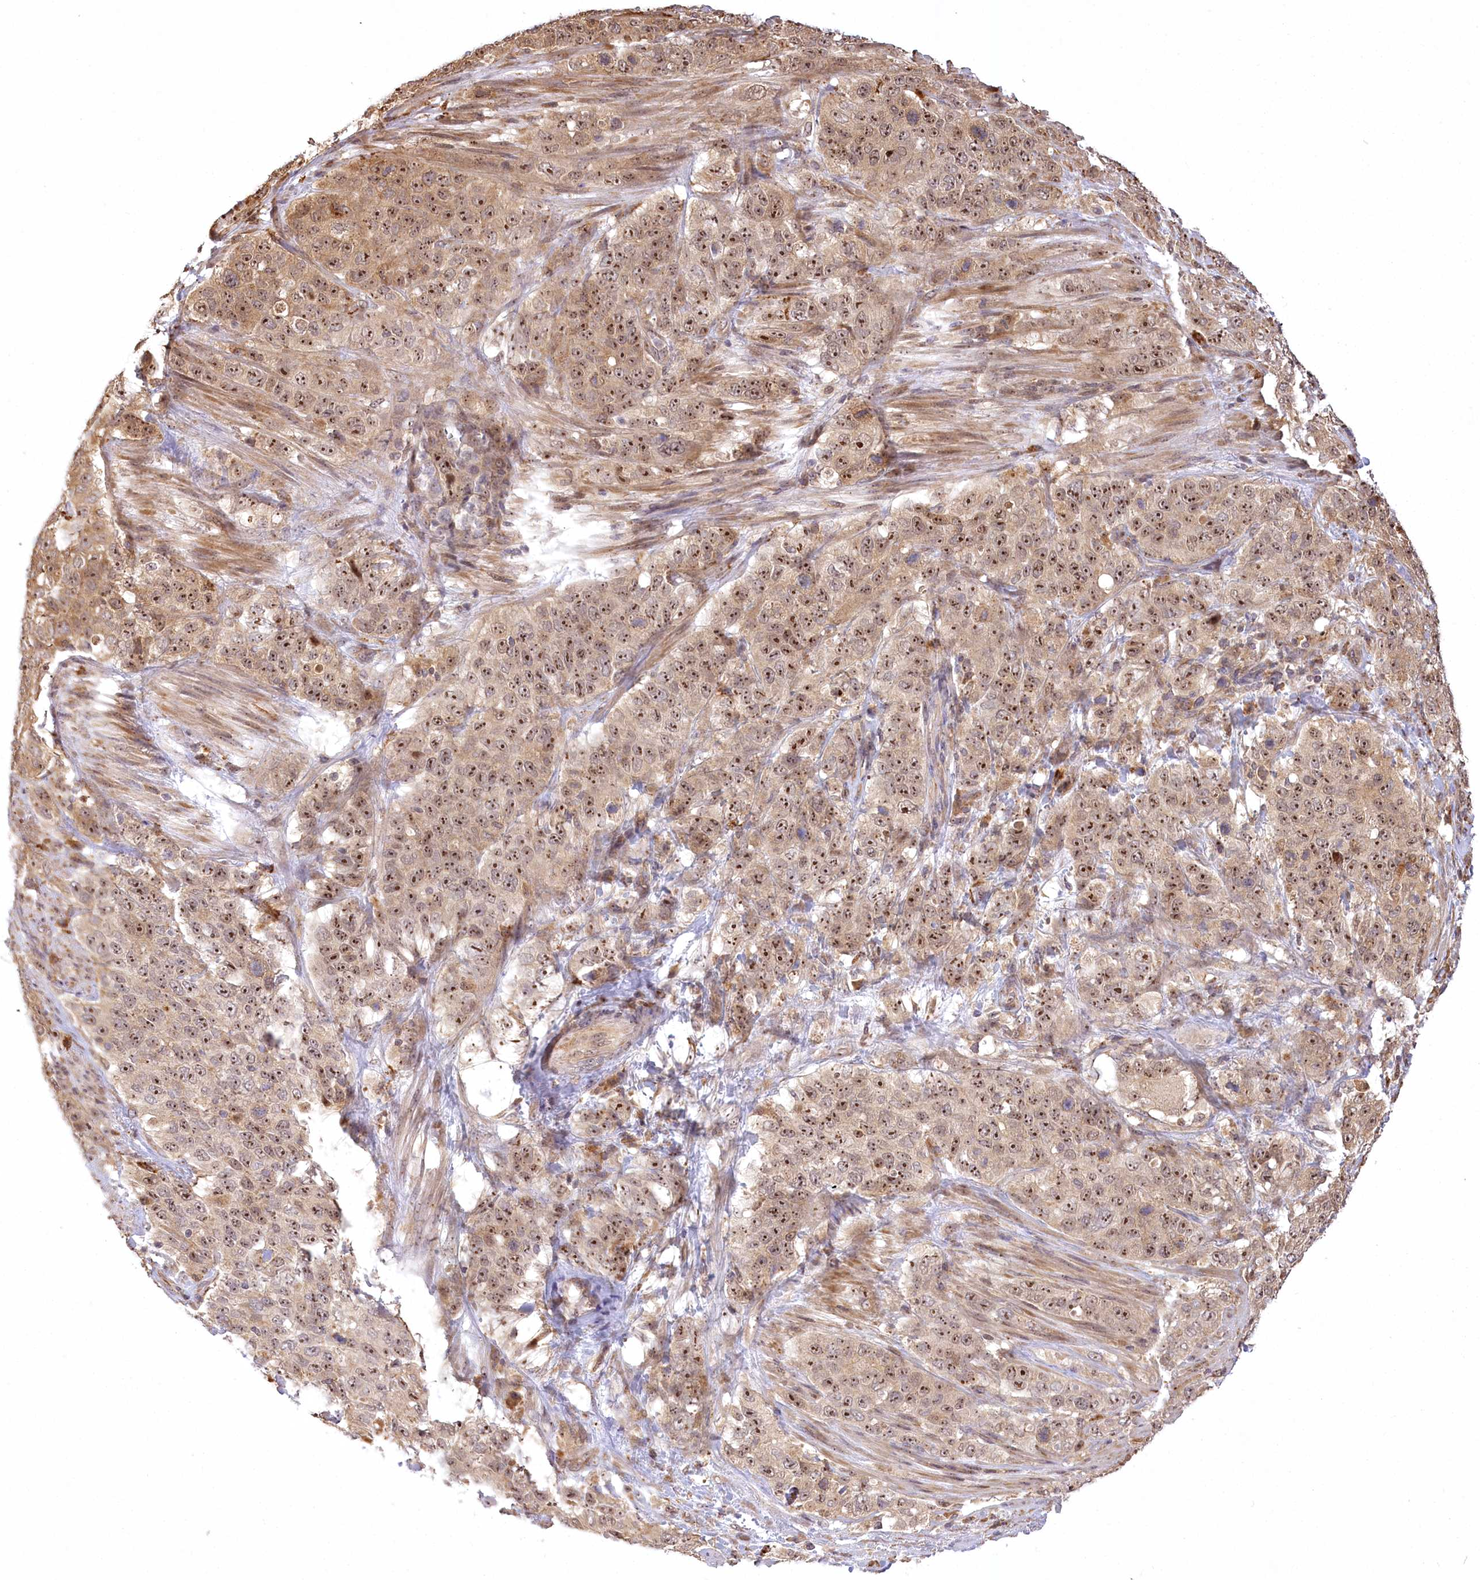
{"staining": {"intensity": "strong", "quantity": ">75%", "location": "nuclear"}, "tissue": "stomach cancer", "cell_type": "Tumor cells", "image_type": "cancer", "snomed": [{"axis": "morphology", "description": "Adenocarcinoma, NOS"}, {"axis": "topography", "description": "Stomach"}], "caption": "Tumor cells display strong nuclear positivity in approximately >75% of cells in adenocarcinoma (stomach).", "gene": "SERGEF", "patient": {"sex": "male", "age": 48}}